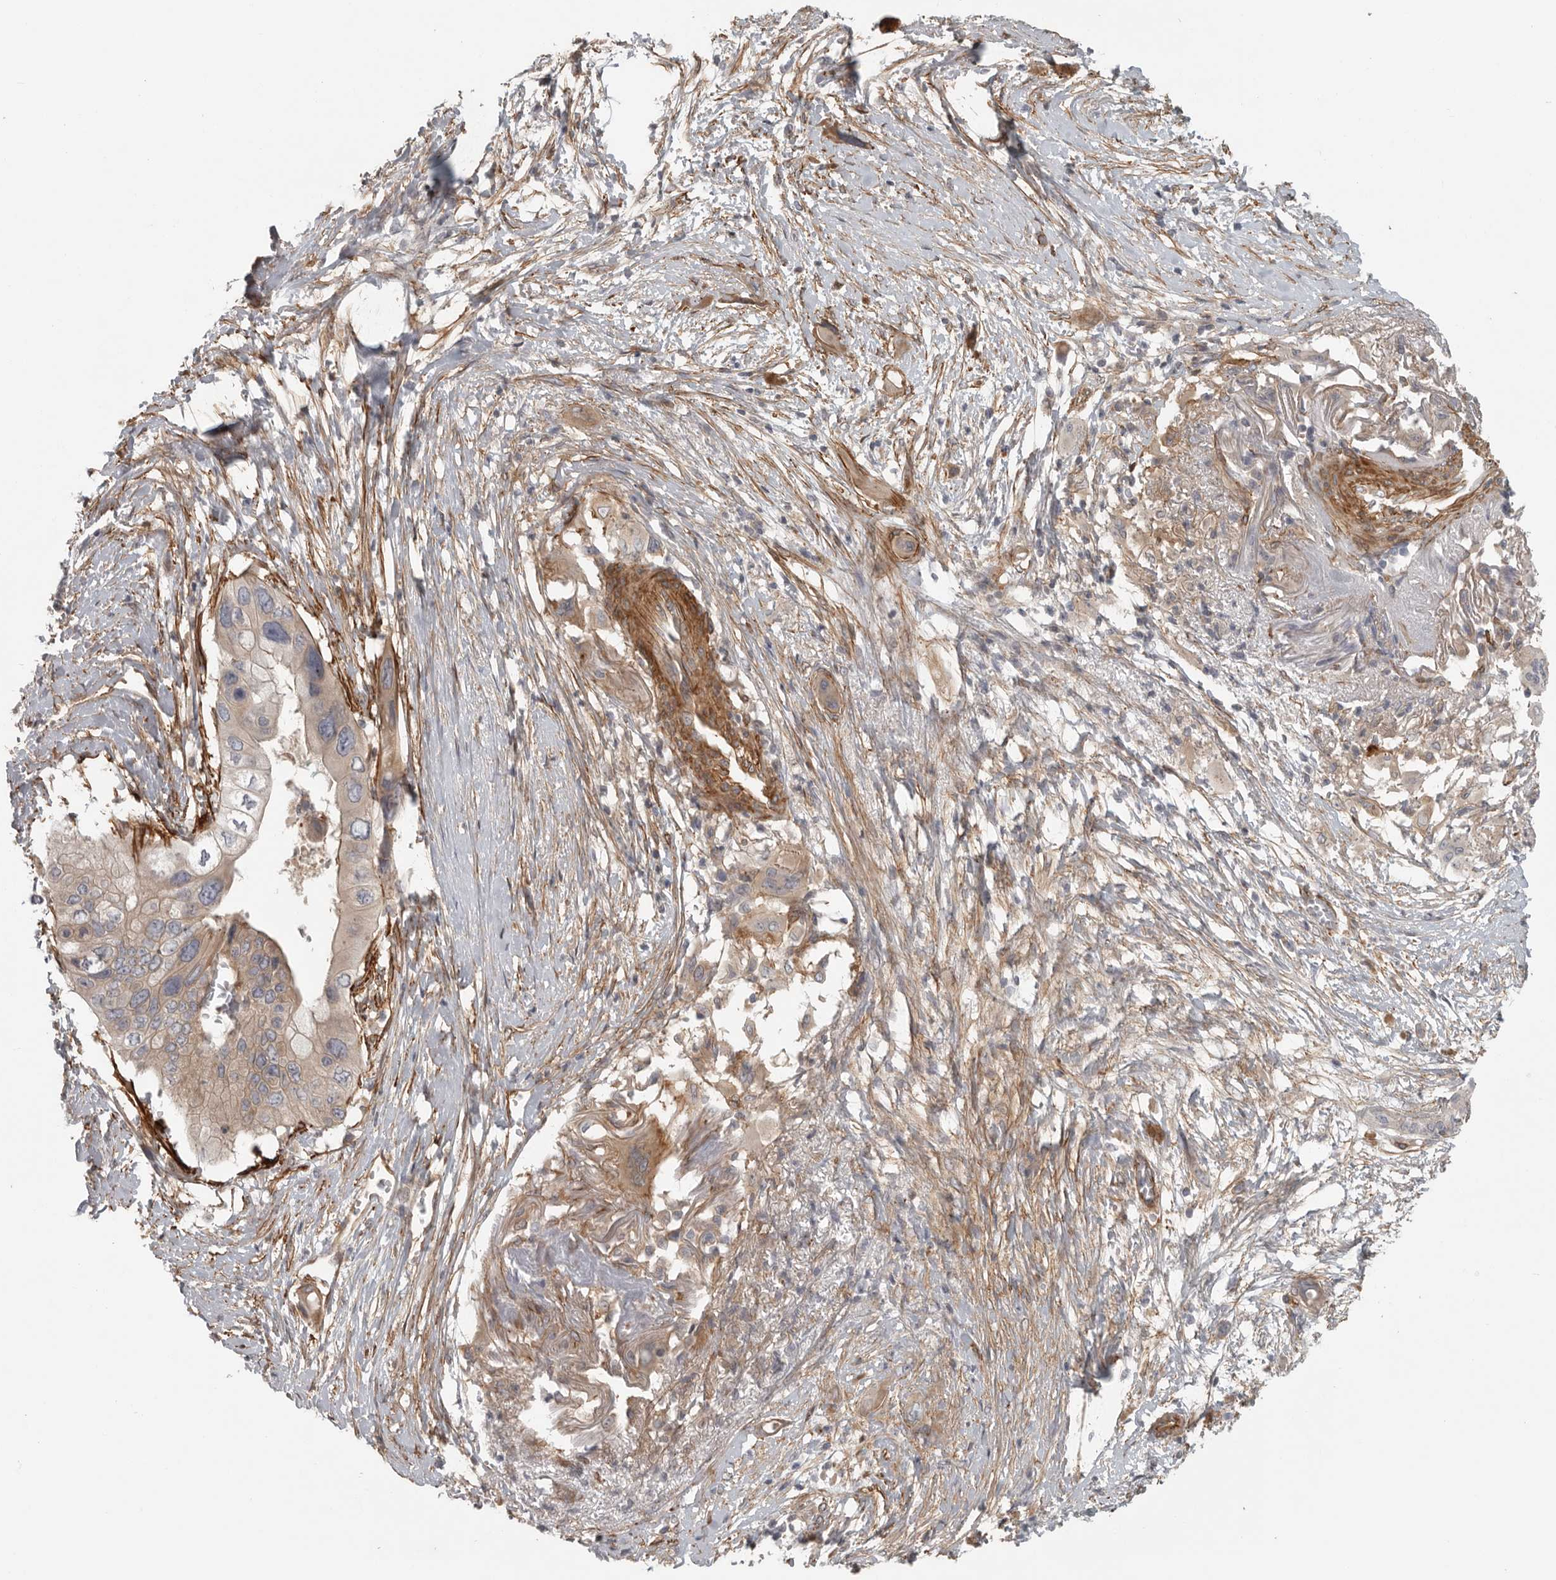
{"staining": {"intensity": "weak", "quantity": "<25%", "location": "cytoplasmic/membranous"}, "tissue": "pancreatic cancer", "cell_type": "Tumor cells", "image_type": "cancer", "snomed": [{"axis": "morphology", "description": "Adenocarcinoma, NOS"}, {"axis": "topography", "description": "Pancreas"}], "caption": "This is an IHC image of human adenocarcinoma (pancreatic). There is no expression in tumor cells.", "gene": "LONRF1", "patient": {"sex": "male", "age": 66}}